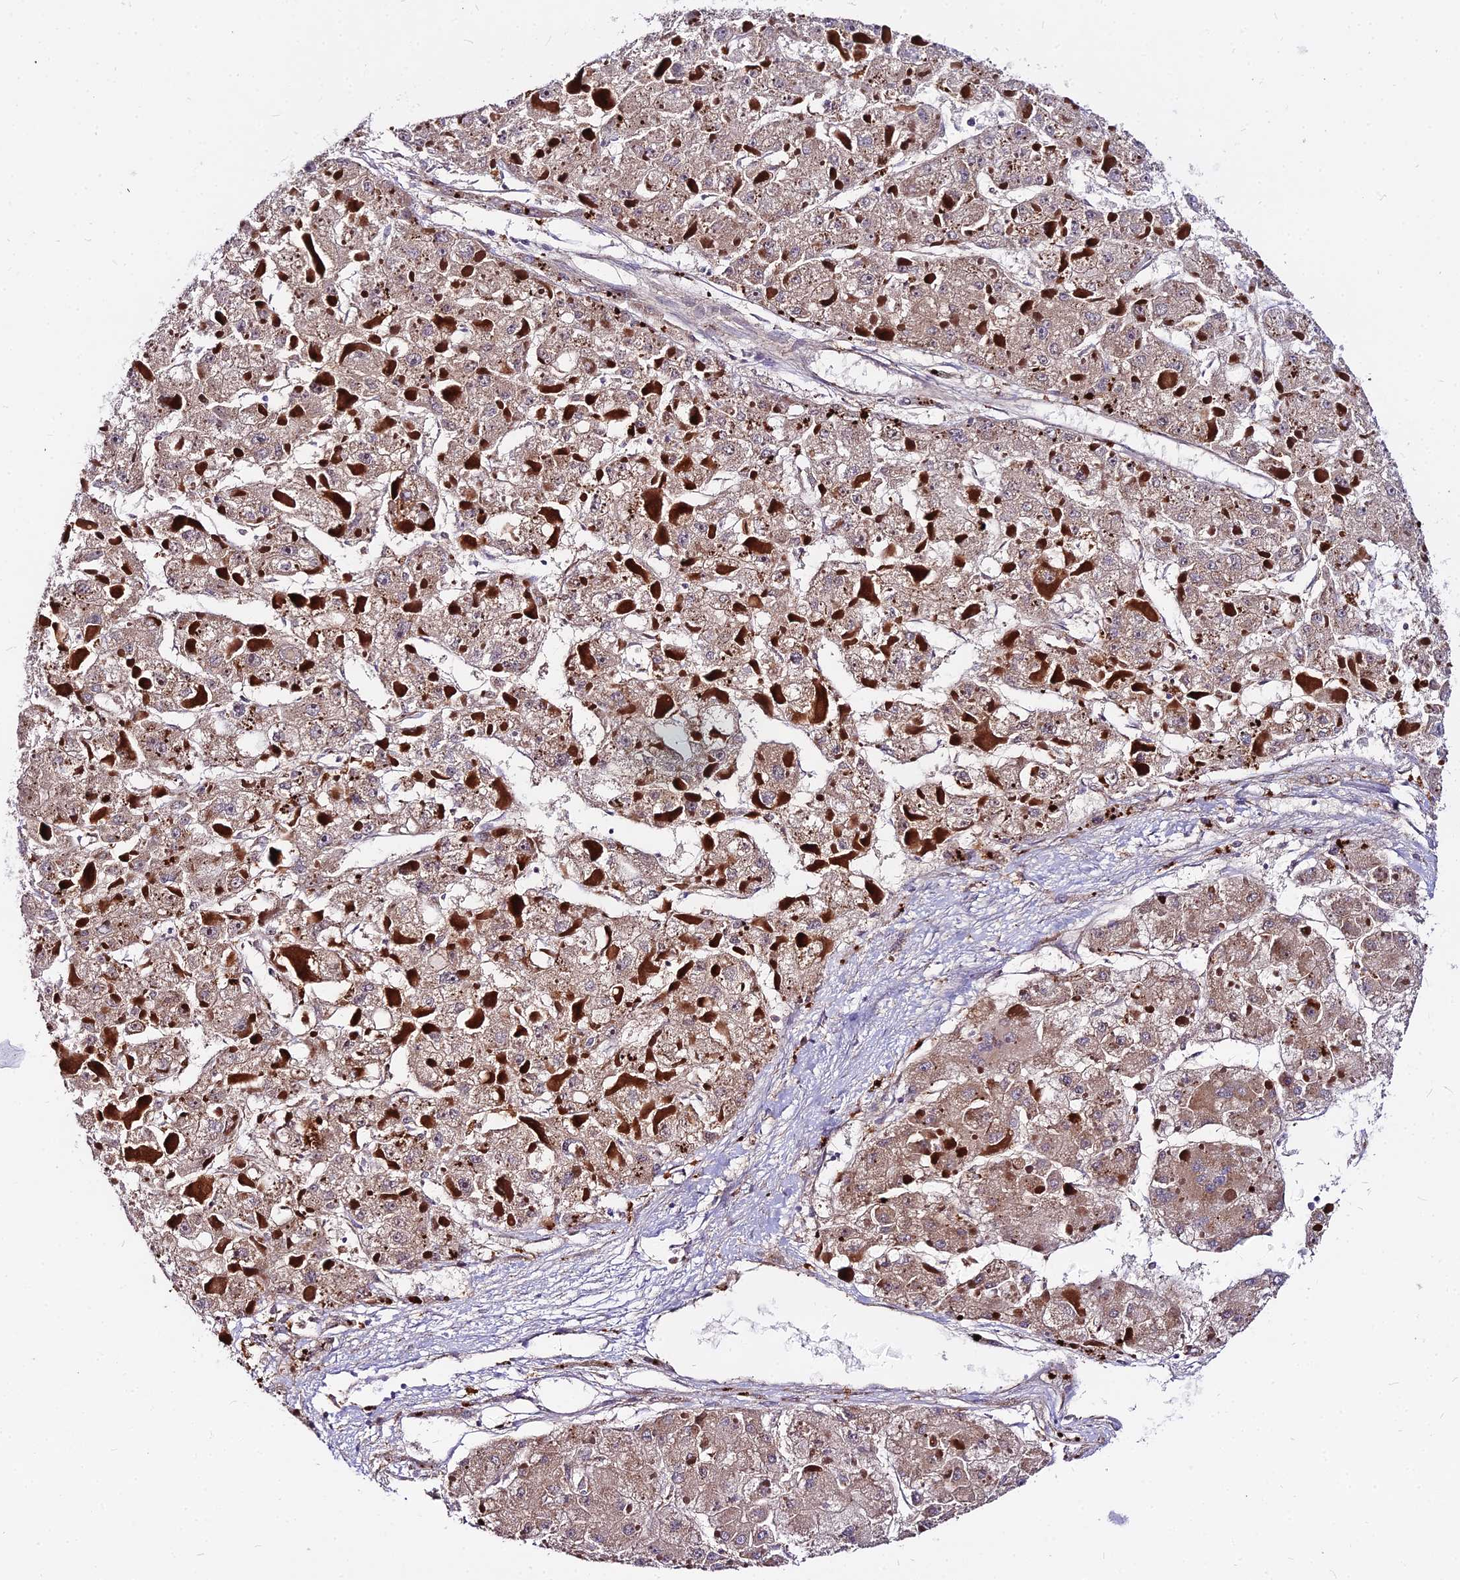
{"staining": {"intensity": "weak", "quantity": ">75%", "location": "cytoplasmic/membranous"}, "tissue": "liver cancer", "cell_type": "Tumor cells", "image_type": "cancer", "snomed": [{"axis": "morphology", "description": "Carcinoma, Hepatocellular, NOS"}, {"axis": "topography", "description": "Liver"}], "caption": "This is an image of immunohistochemistry staining of liver cancer, which shows weak positivity in the cytoplasmic/membranous of tumor cells.", "gene": "GLYAT", "patient": {"sex": "female", "age": 73}}